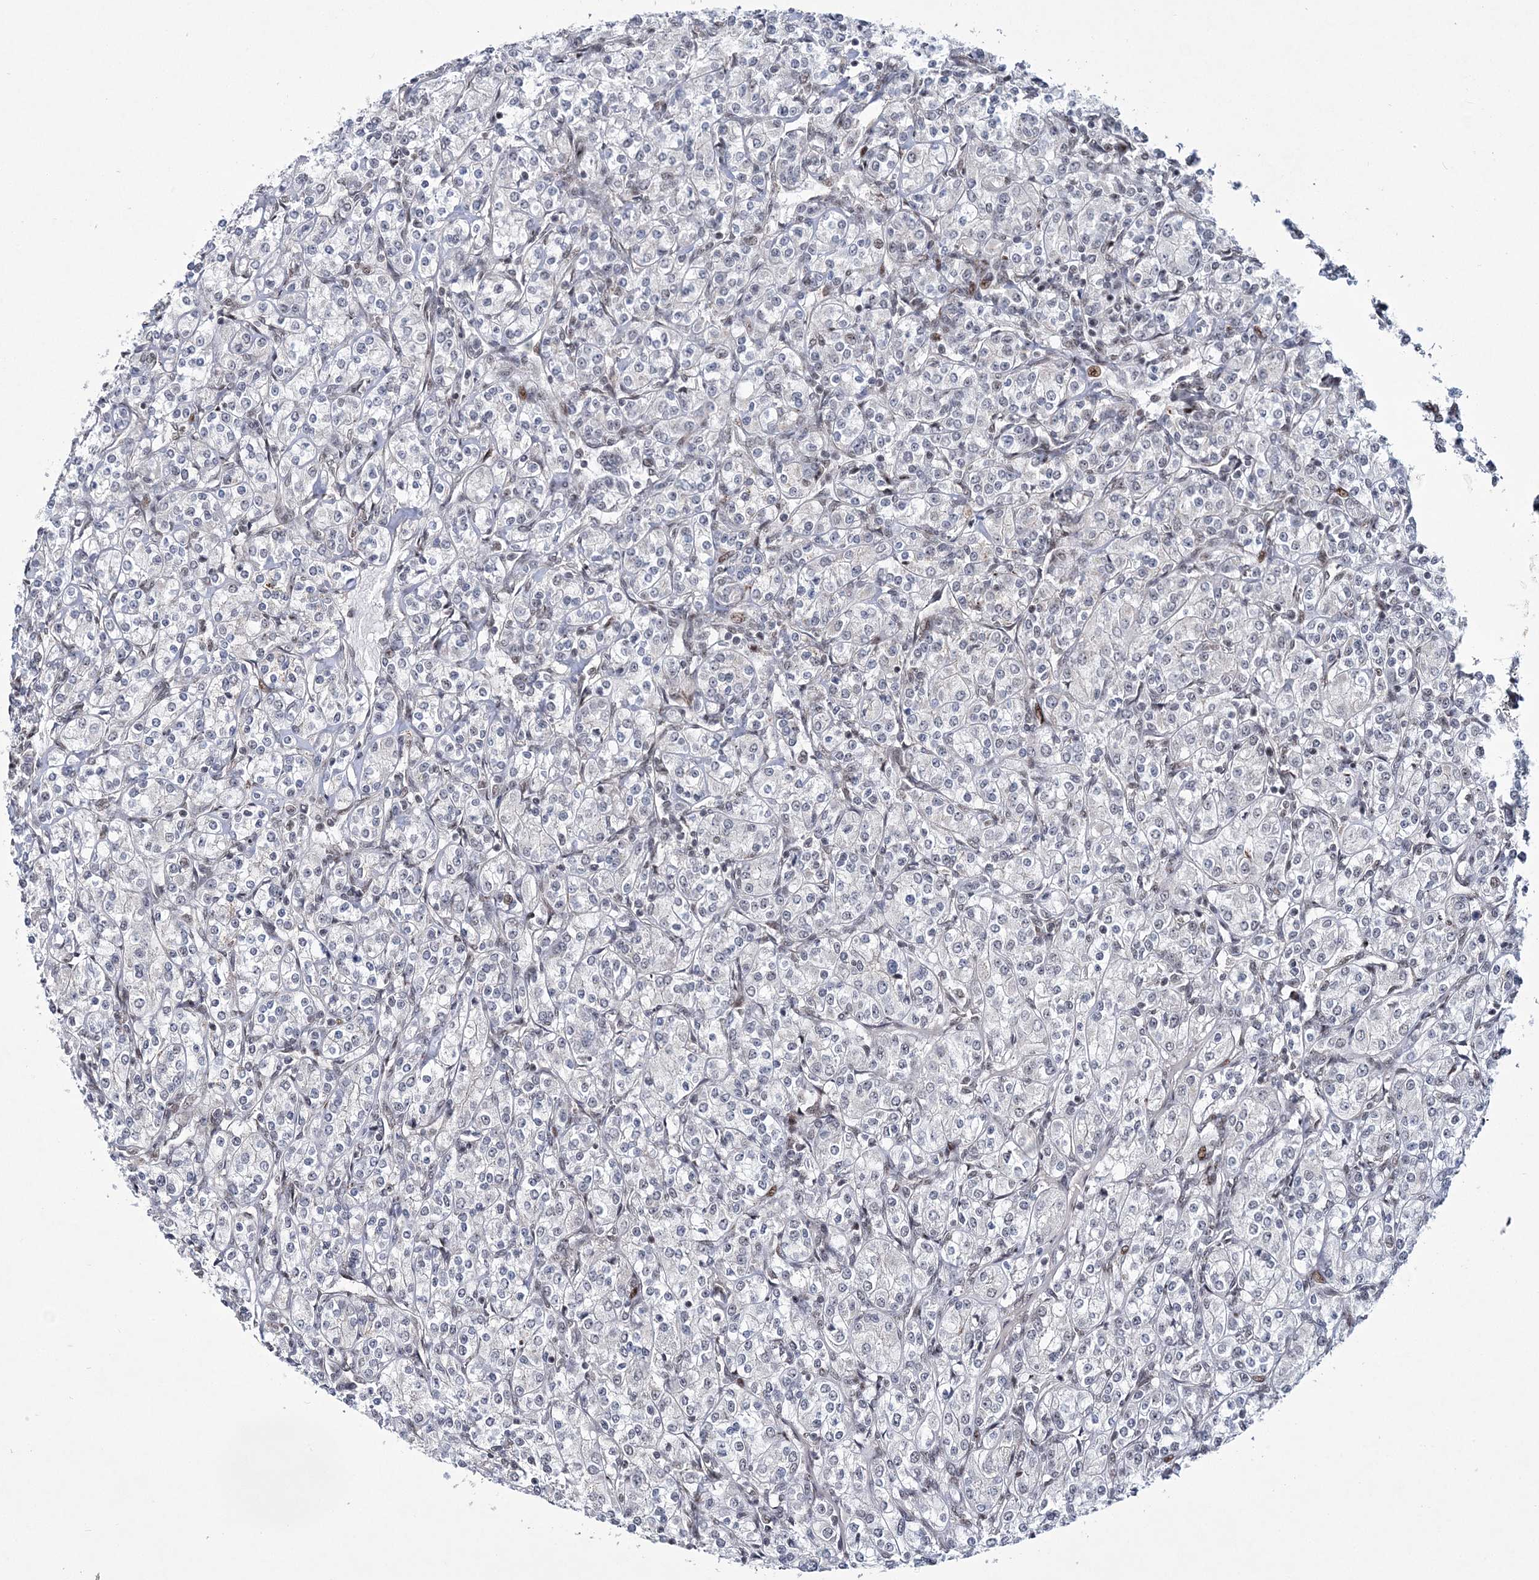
{"staining": {"intensity": "negative", "quantity": "none", "location": "none"}, "tissue": "renal cancer", "cell_type": "Tumor cells", "image_type": "cancer", "snomed": [{"axis": "morphology", "description": "Adenocarcinoma, NOS"}, {"axis": "topography", "description": "Kidney"}], "caption": "Immunohistochemistry histopathology image of human renal cancer (adenocarcinoma) stained for a protein (brown), which demonstrates no staining in tumor cells. The staining was performed using DAB (3,3'-diaminobenzidine) to visualize the protein expression in brown, while the nuclei were stained in blue with hematoxylin (Magnification: 20x).", "gene": "TATDN2", "patient": {"sex": "male", "age": 77}}